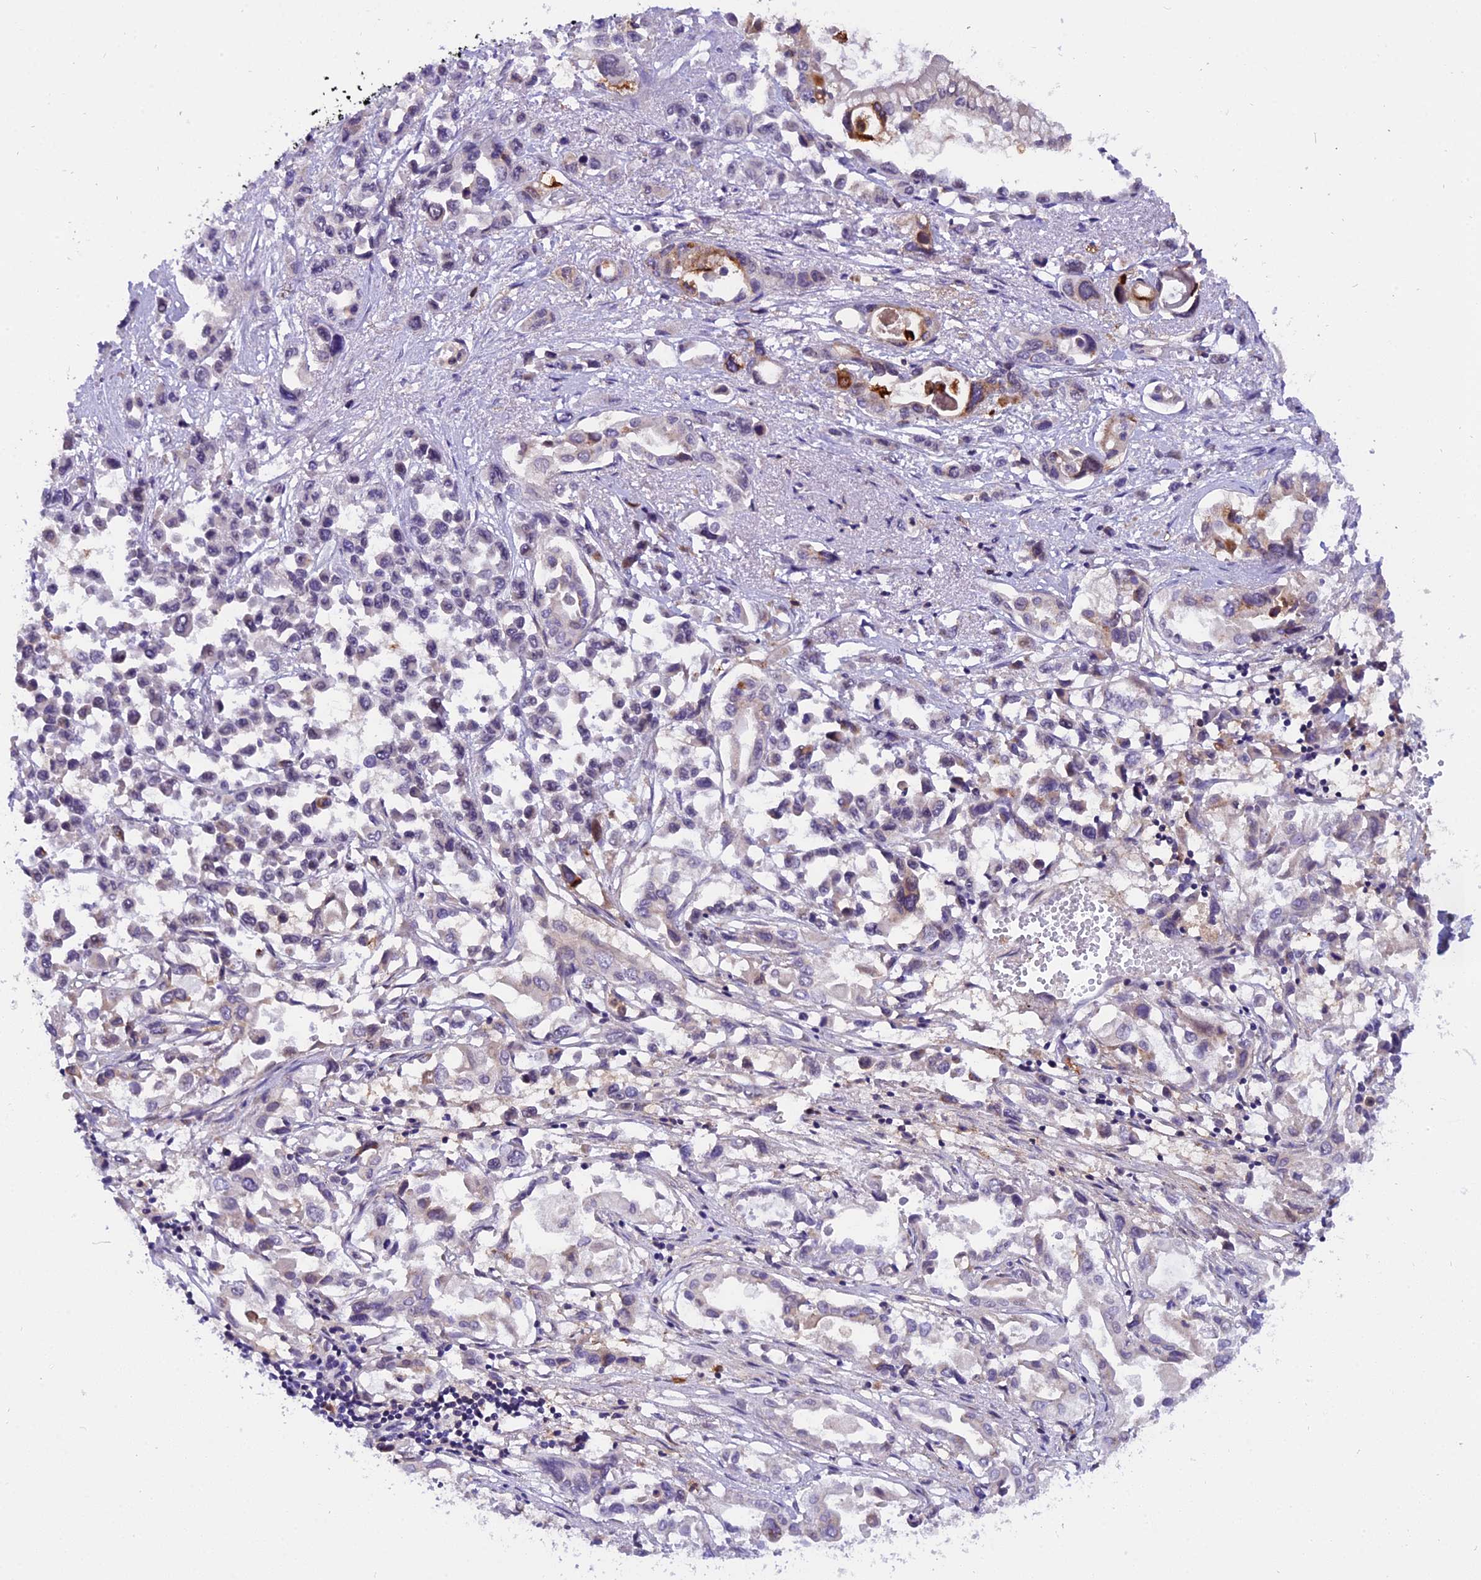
{"staining": {"intensity": "moderate", "quantity": "<25%", "location": "cytoplasmic/membranous"}, "tissue": "pancreatic cancer", "cell_type": "Tumor cells", "image_type": "cancer", "snomed": [{"axis": "morphology", "description": "Adenocarcinoma, NOS"}, {"axis": "topography", "description": "Pancreas"}], "caption": "Moderate cytoplasmic/membranous staining for a protein is seen in approximately <25% of tumor cells of pancreatic cancer using immunohistochemistry (IHC).", "gene": "TADA3", "patient": {"sex": "male", "age": 92}}